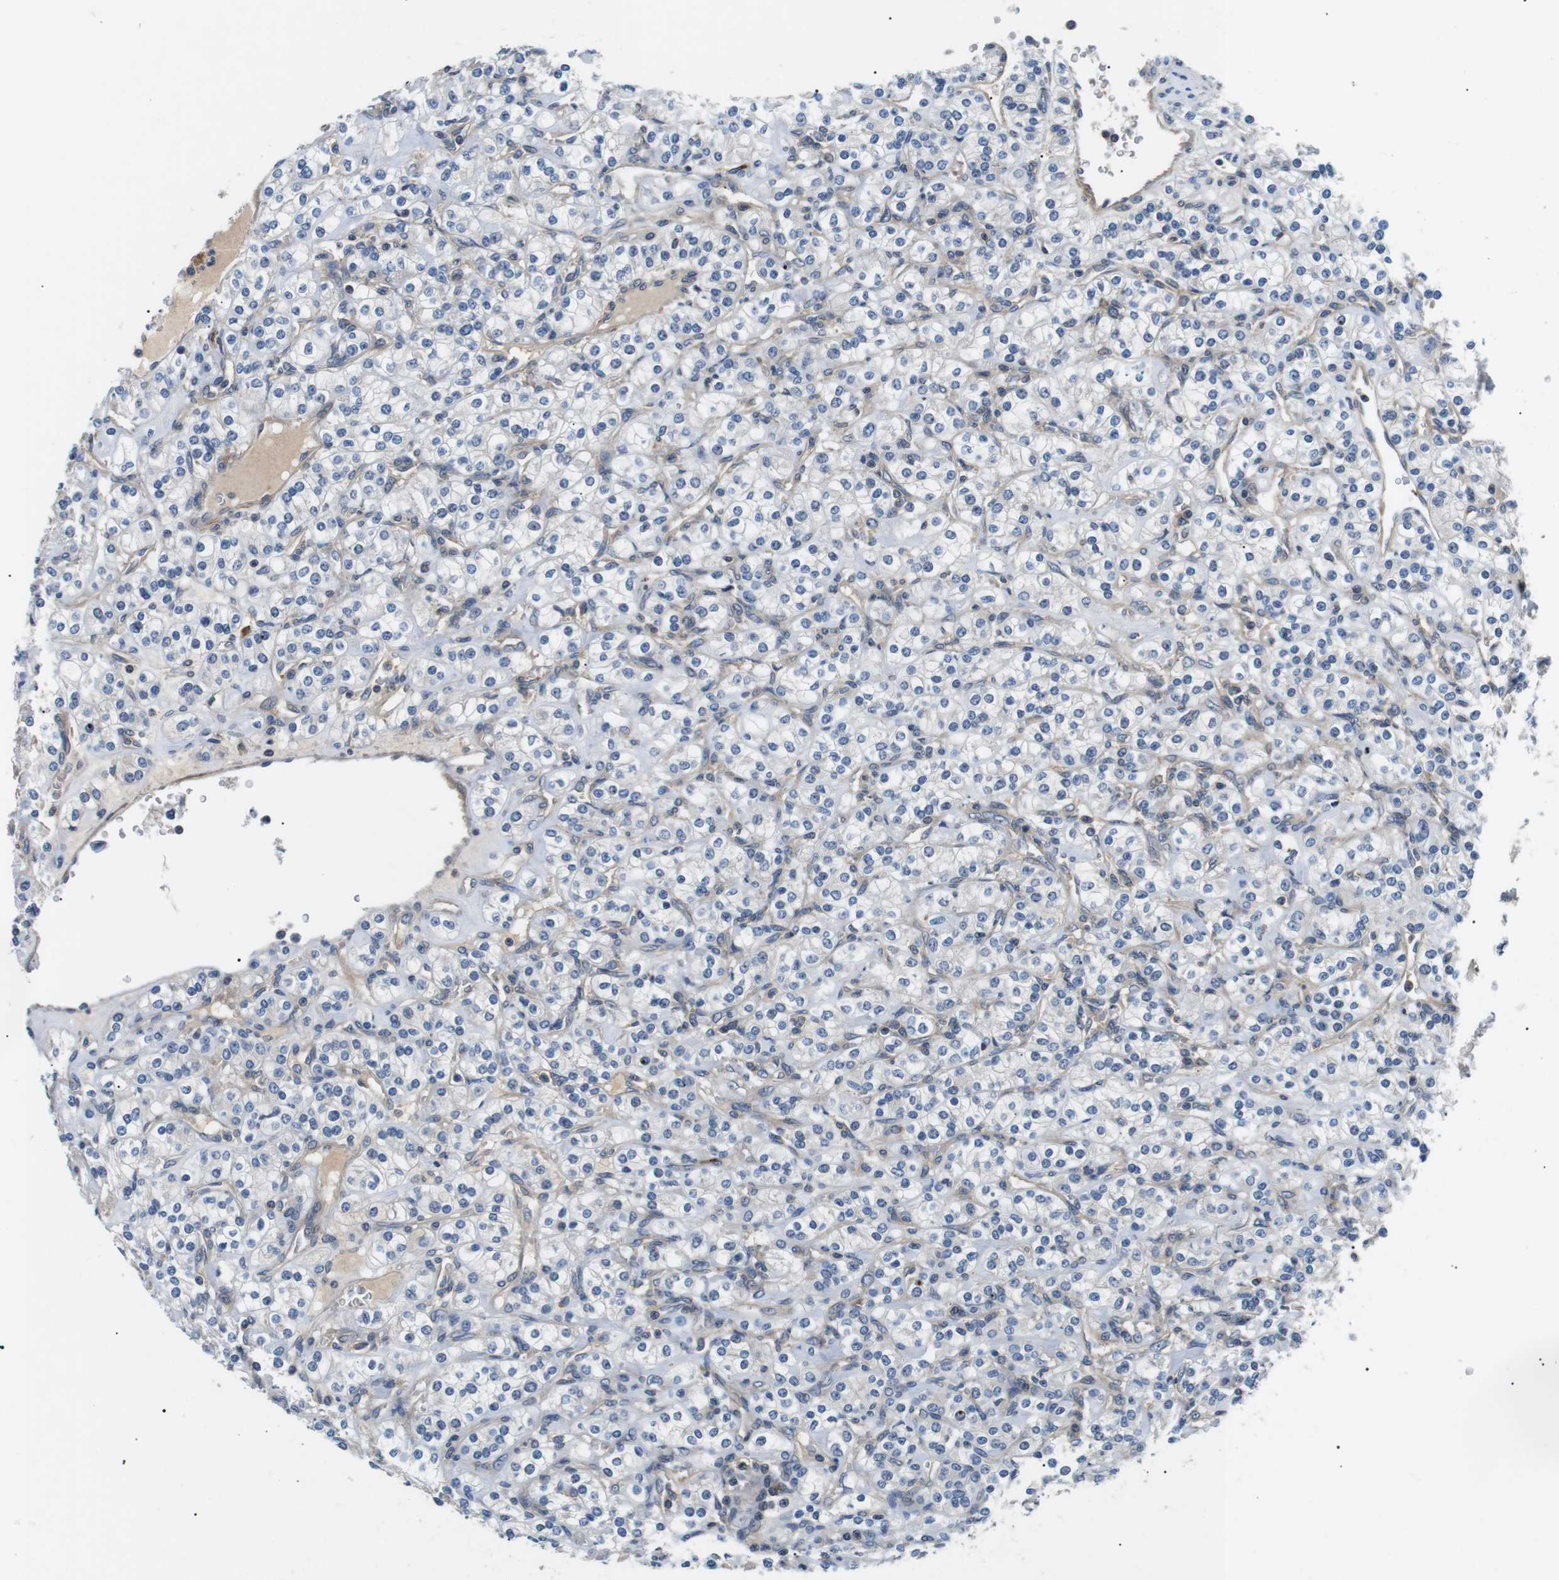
{"staining": {"intensity": "negative", "quantity": "none", "location": "none"}, "tissue": "renal cancer", "cell_type": "Tumor cells", "image_type": "cancer", "snomed": [{"axis": "morphology", "description": "Adenocarcinoma, NOS"}, {"axis": "topography", "description": "Kidney"}], "caption": "This is an immunohistochemistry (IHC) micrograph of renal adenocarcinoma. There is no staining in tumor cells.", "gene": "DIPK1A", "patient": {"sex": "male", "age": 77}}